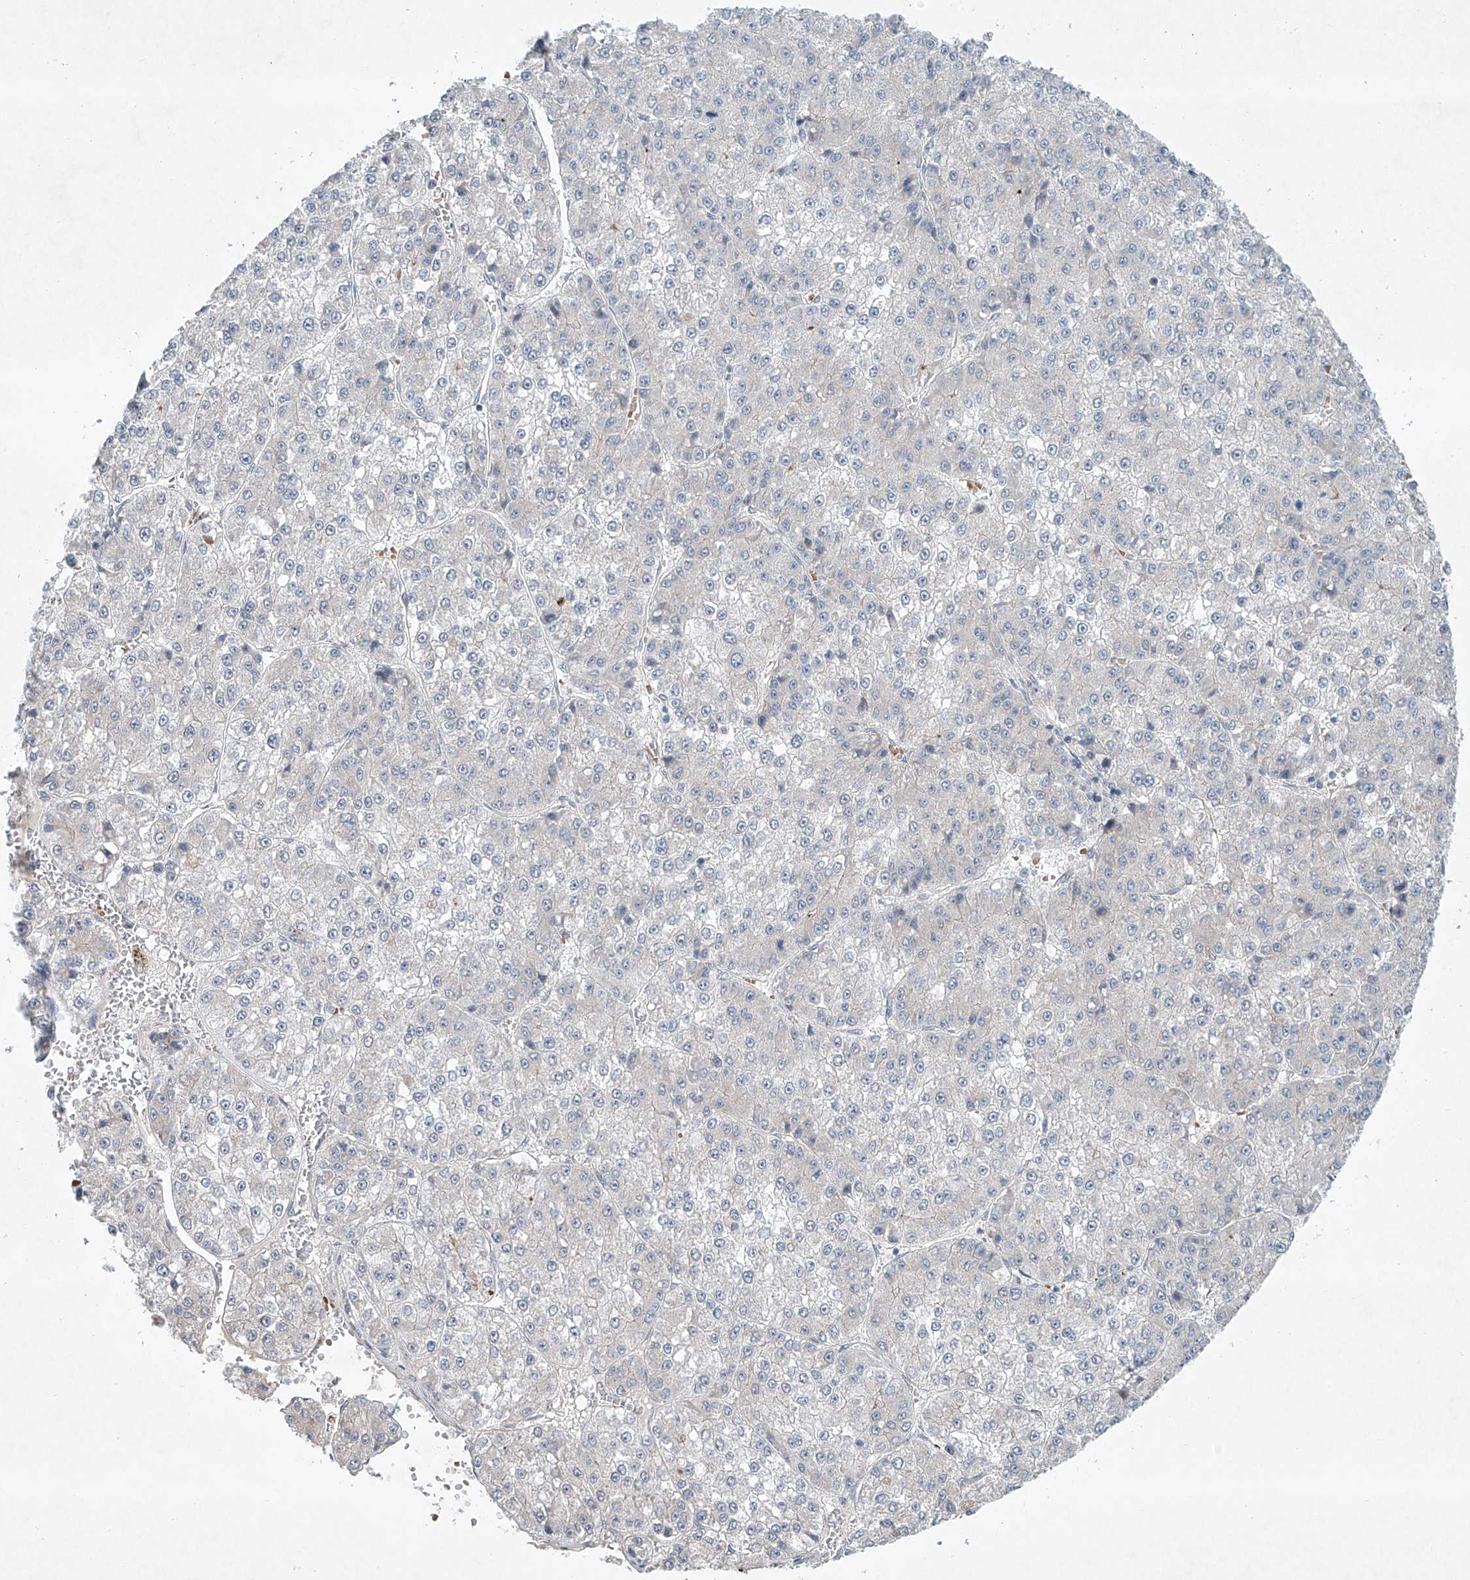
{"staining": {"intensity": "negative", "quantity": "none", "location": "none"}, "tissue": "liver cancer", "cell_type": "Tumor cells", "image_type": "cancer", "snomed": [{"axis": "morphology", "description": "Carcinoma, Hepatocellular, NOS"}, {"axis": "topography", "description": "Liver"}], "caption": "A high-resolution image shows immunohistochemistry (IHC) staining of liver cancer, which reveals no significant staining in tumor cells.", "gene": "TJAP1", "patient": {"sex": "female", "age": 73}}